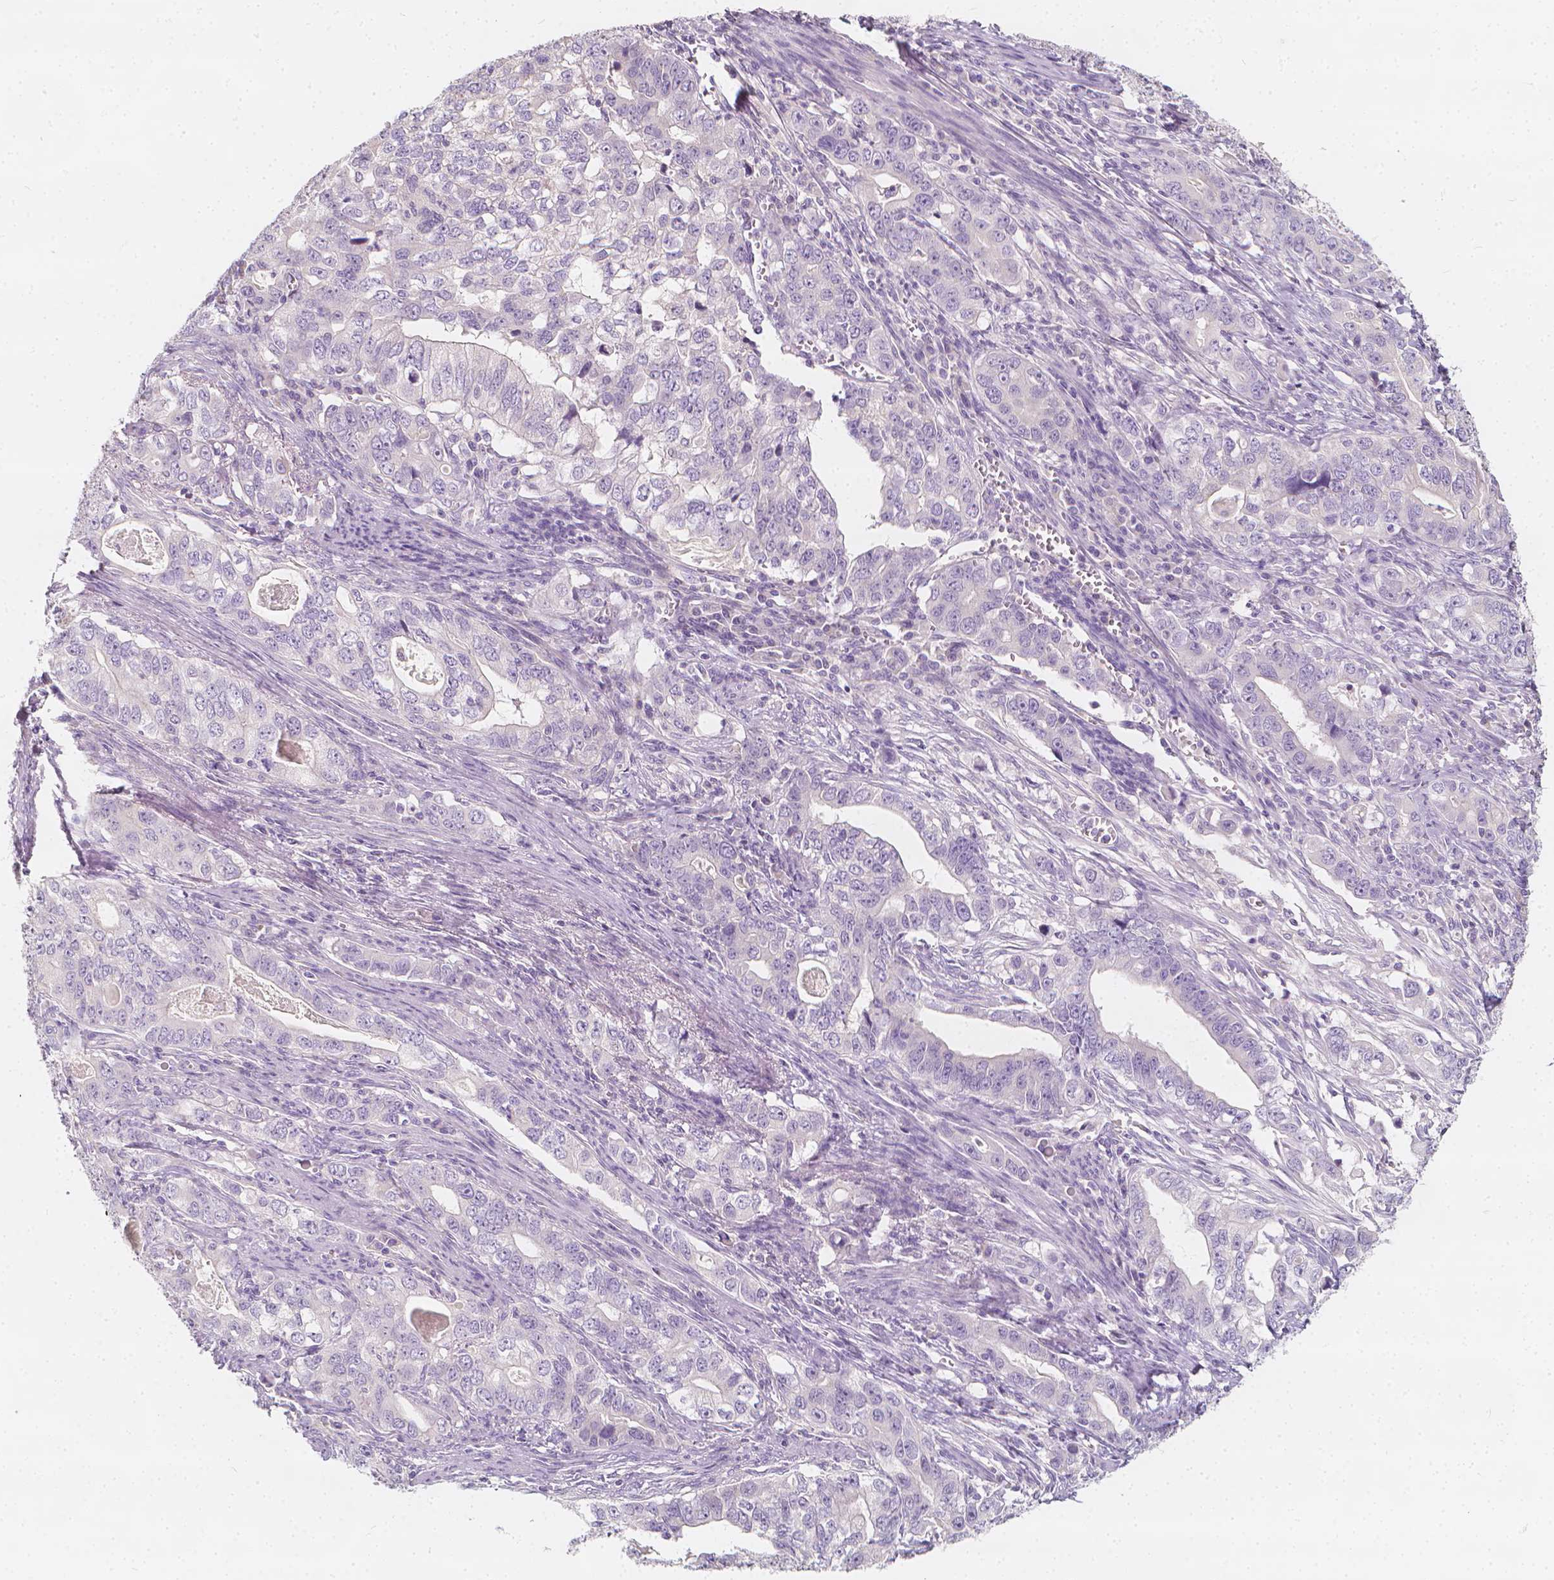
{"staining": {"intensity": "negative", "quantity": "none", "location": "none"}, "tissue": "stomach cancer", "cell_type": "Tumor cells", "image_type": "cancer", "snomed": [{"axis": "morphology", "description": "Adenocarcinoma, NOS"}, {"axis": "topography", "description": "Stomach, lower"}], "caption": "This is an IHC image of stomach cancer (adenocarcinoma). There is no staining in tumor cells.", "gene": "RBFOX1", "patient": {"sex": "female", "age": 72}}